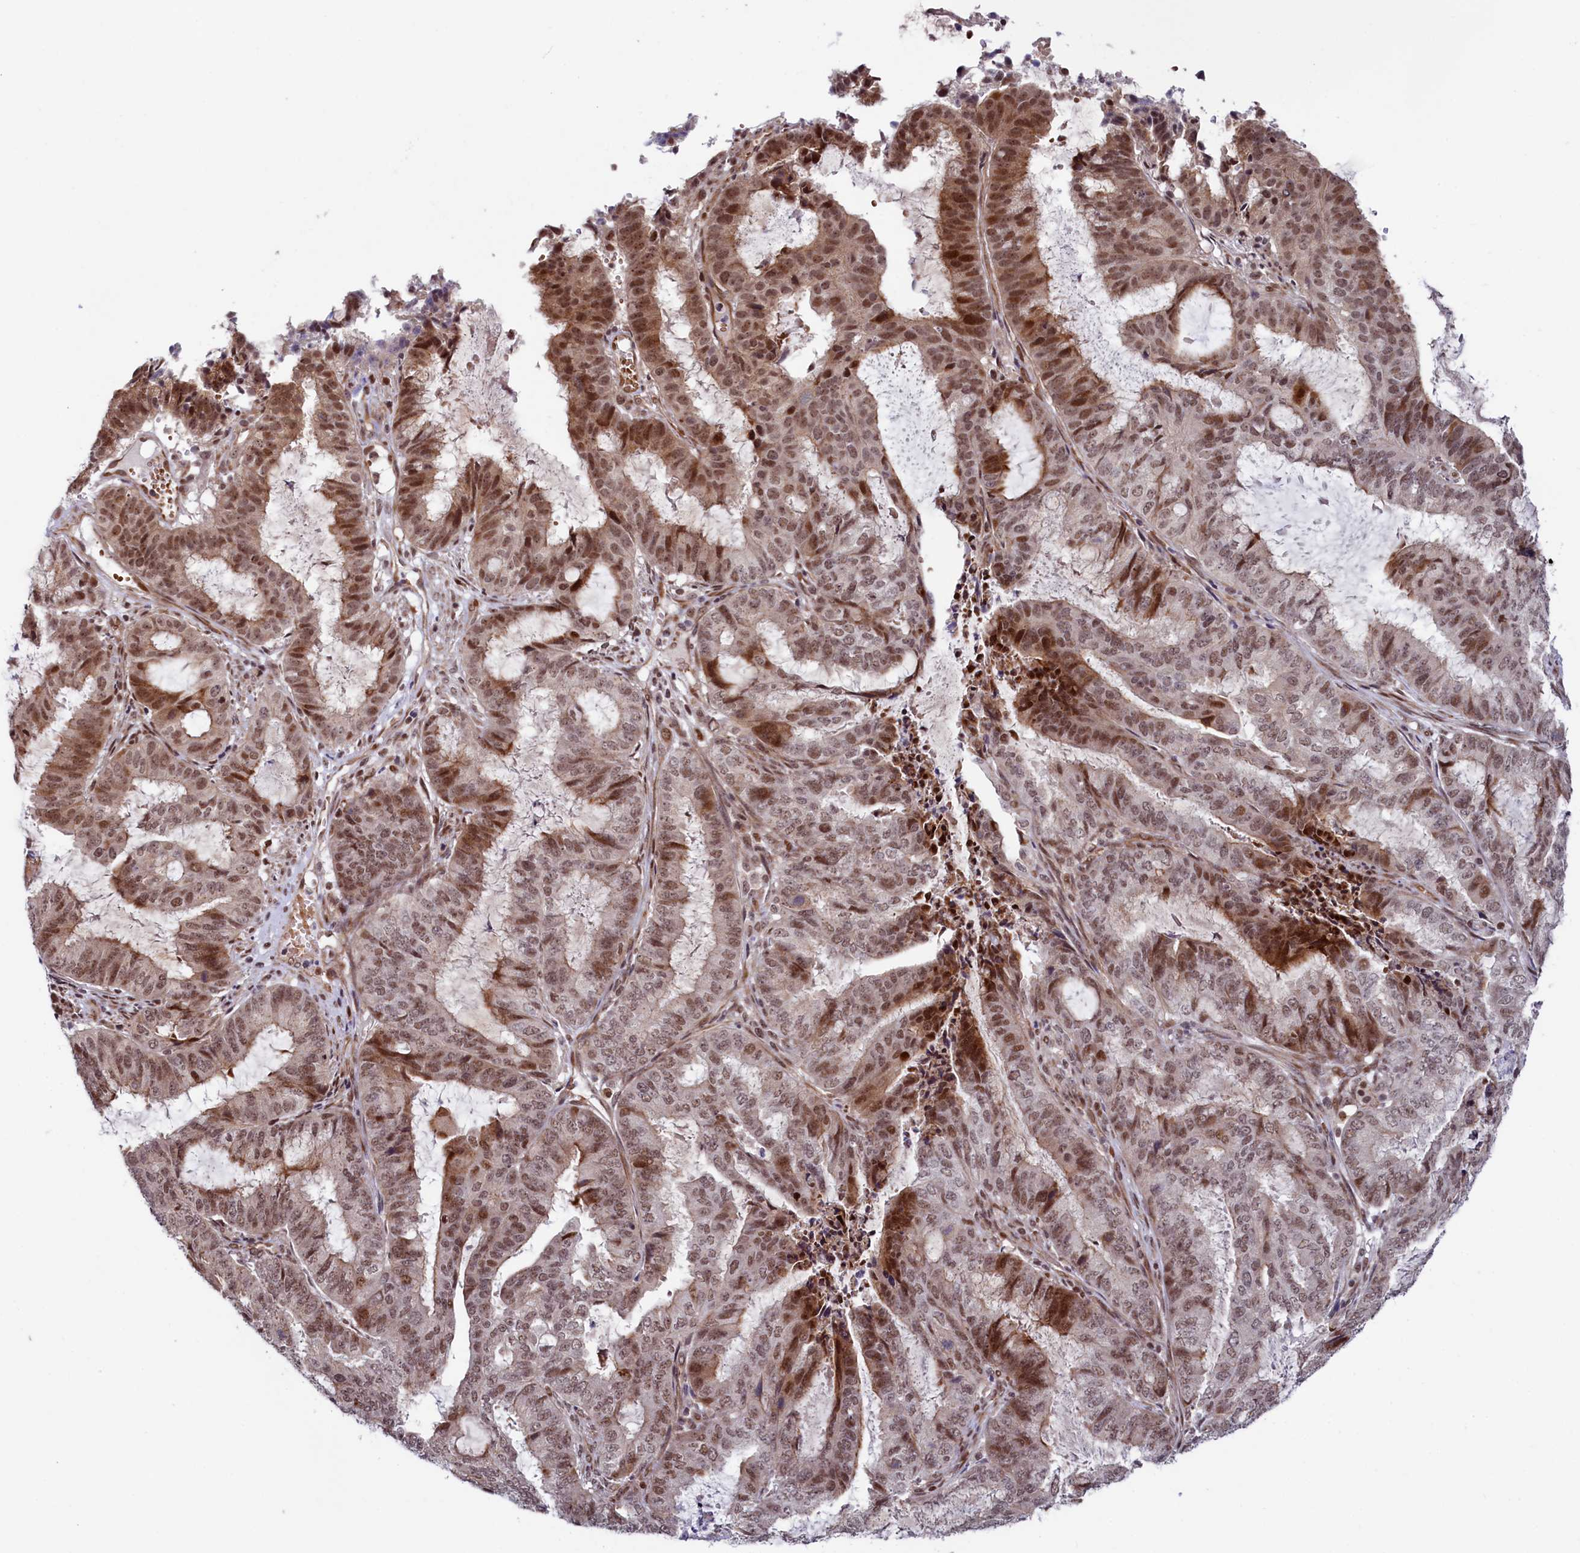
{"staining": {"intensity": "moderate", "quantity": "25%-75%", "location": "nuclear"}, "tissue": "endometrial cancer", "cell_type": "Tumor cells", "image_type": "cancer", "snomed": [{"axis": "morphology", "description": "Adenocarcinoma, NOS"}, {"axis": "topography", "description": "Endometrium"}], "caption": "This is an image of immunohistochemistry (IHC) staining of endometrial cancer, which shows moderate staining in the nuclear of tumor cells.", "gene": "LEO1", "patient": {"sex": "female", "age": 51}}